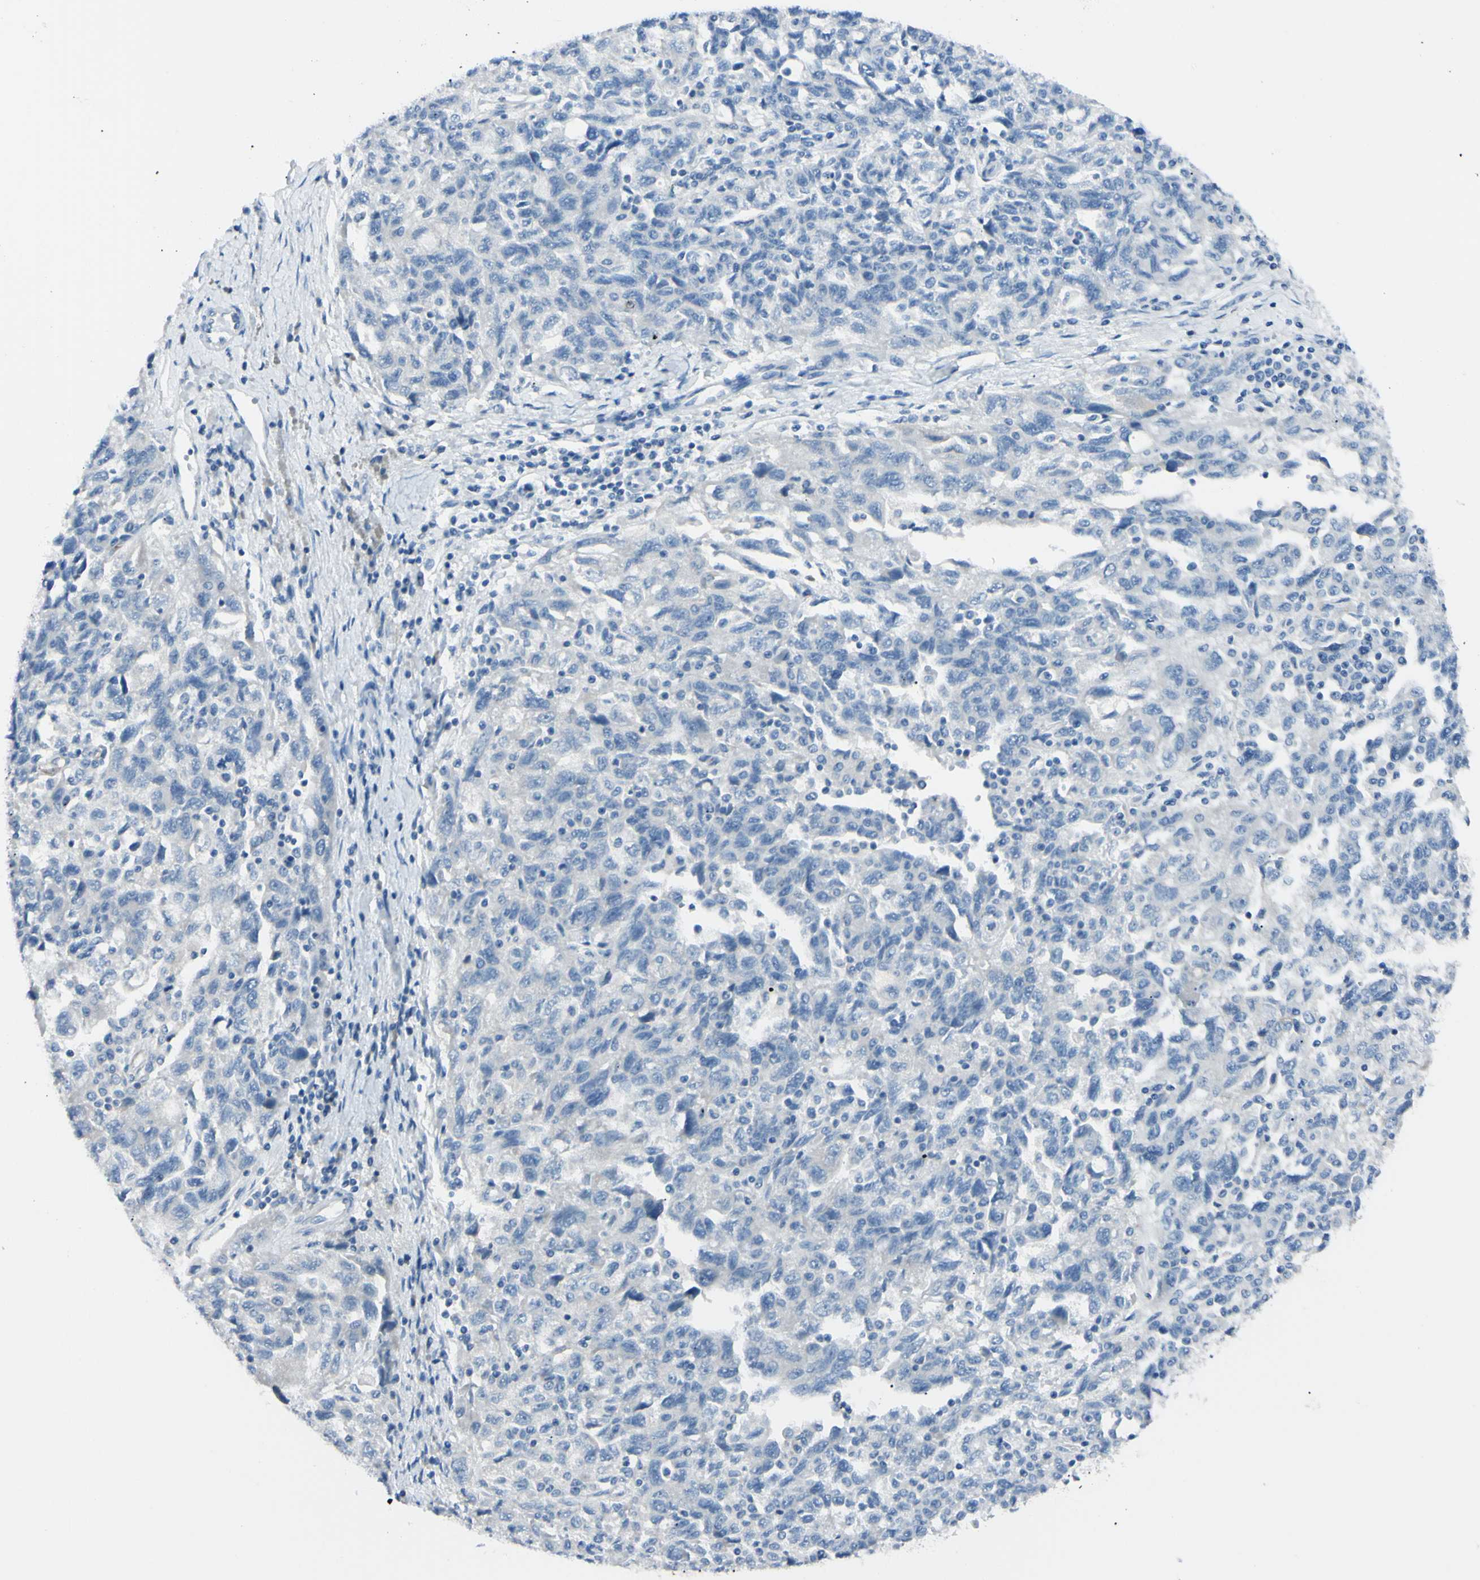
{"staining": {"intensity": "negative", "quantity": "none", "location": "none"}, "tissue": "ovarian cancer", "cell_type": "Tumor cells", "image_type": "cancer", "snomed": [{"axis": "morphology", "description": "Carcinoma, NOS"}, {"axis": "morphology", "description": "Cystadenocarcinoma, serous, NOS"}, {"axis": "topography", "description": "Ovary"}], "caption": "Tumor cells are negative for protein expression in human ovarian cancer.", "gene": "FOLH1", "patient": {"sex": "female", "age": 69}}